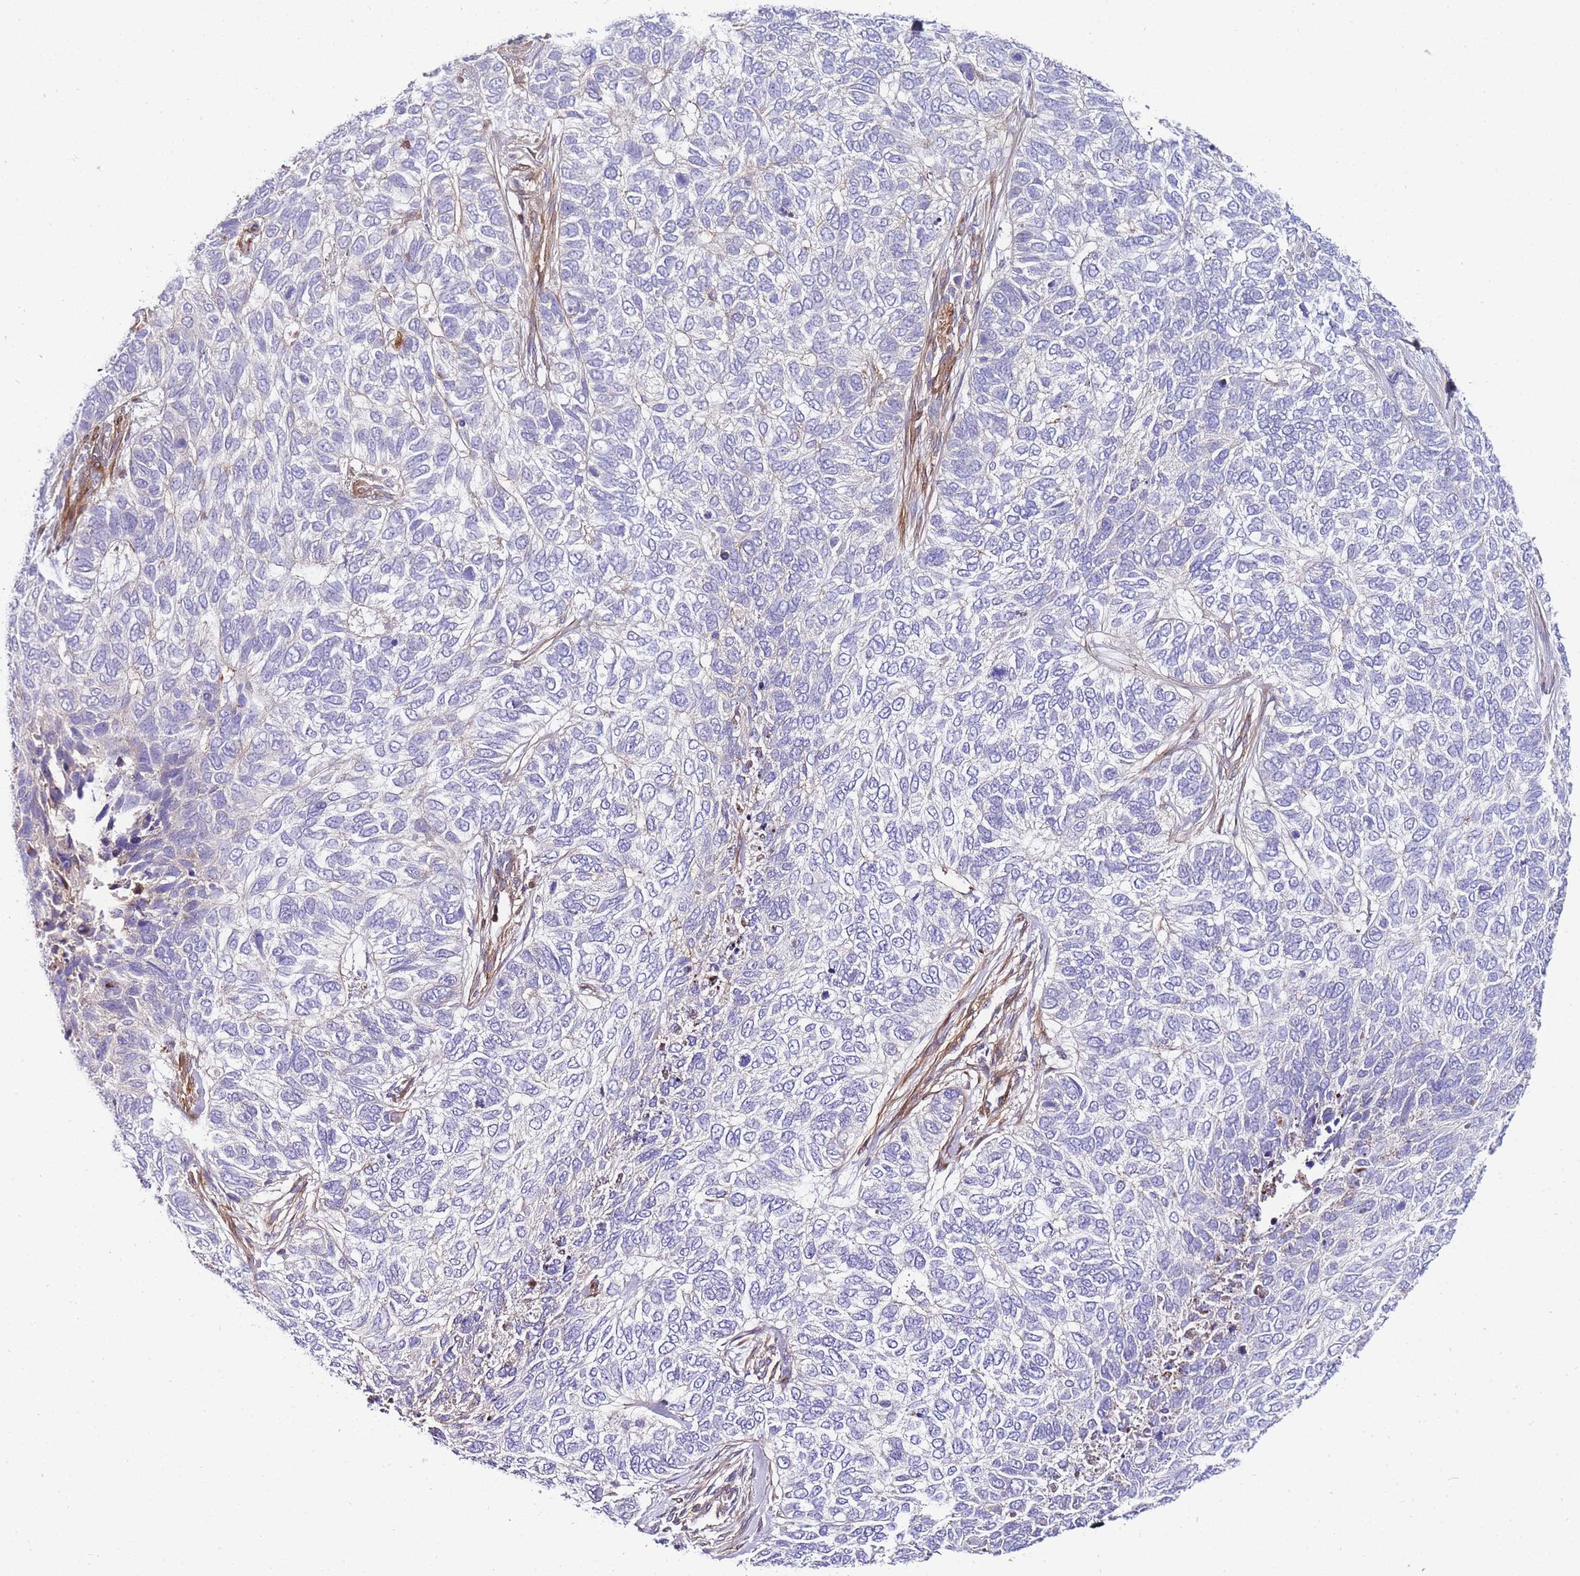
{"staining": {"intensity": "negative", "quantity": "none", "location": "none"}, "tissue": "skin cancer", "cell_type": "Tumor cells", "image_type": "cancer", "snomed": [{"axis": "morphology", "description": "Basal cell carcinoma"}, {"axis": "topography", "description": "Skin"}], "caption": "An immunohistochemistry (IHC) photomicrograph of skin basal cell carcinoma is shown. There is no staining in tumor cells of skin basal cell carcinoma. (Stains: DAB (3,3'-diaminobenzidine) immunohistochemistry with hematoxylin counter stain, Microscopy: brightfield microscopy at high magnification).", "gene": "FBN3", "patient": {"sex": "female", "age": 65}}